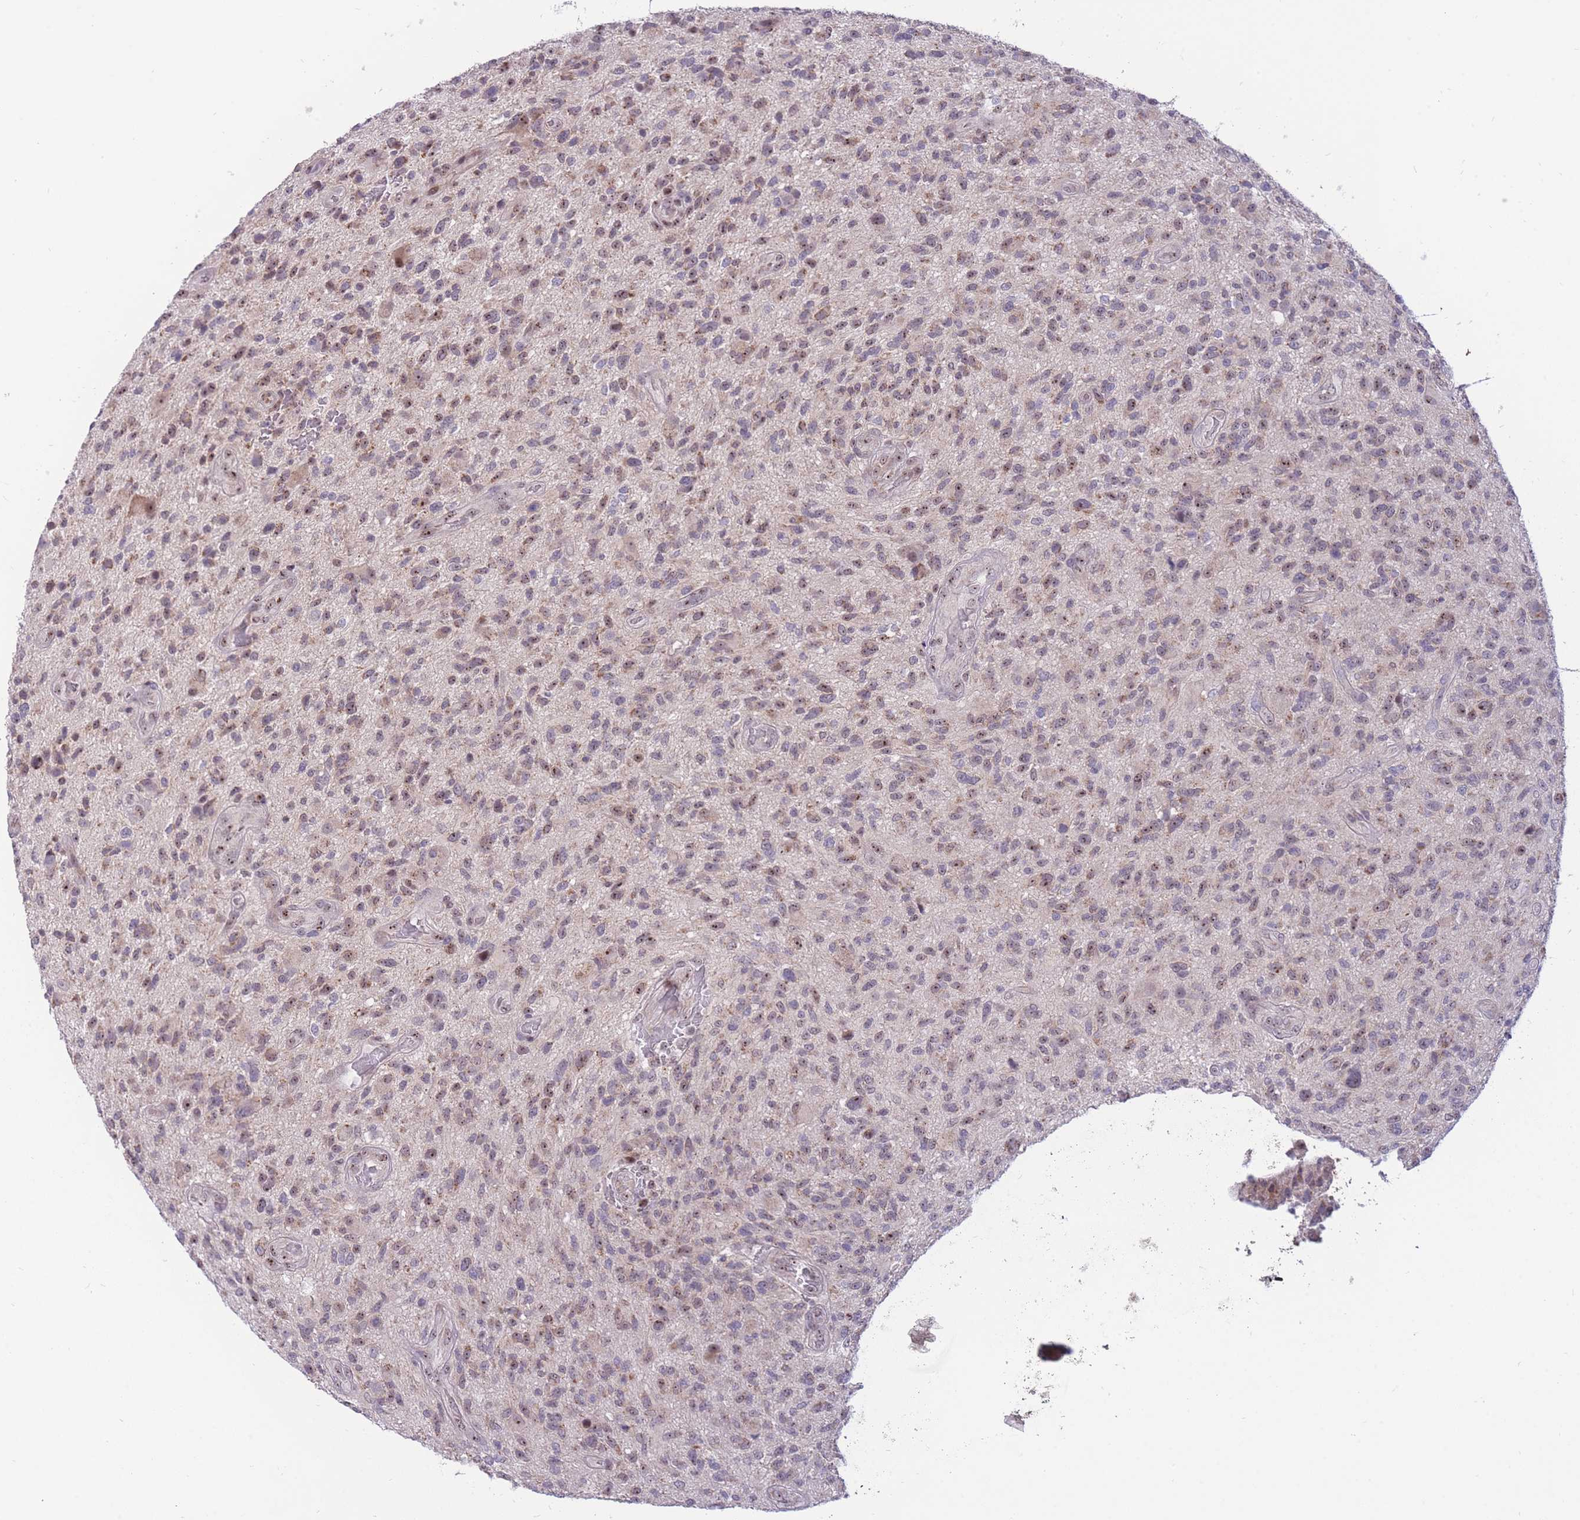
{"staining": {"intensity": "weak", "quantity": ">75%", "location": "nuclear"}, "tissue": "glioma", "cell_type": "Tumor cells", "image_type": "cancer", "snomed": [{"axis": "morphology", "description": "Glioma, malignant, High grade"}, {"axis": "topography", "description": "Brain"}], "caption": "This is an image of immunohistochemistry (IHC) staining of high-grade glioma (malignant), which shows weak positivity in the nuclear of tumor cells.", "gene": "MCIDAS", "patient": {"sex": "male", "age": 47}}